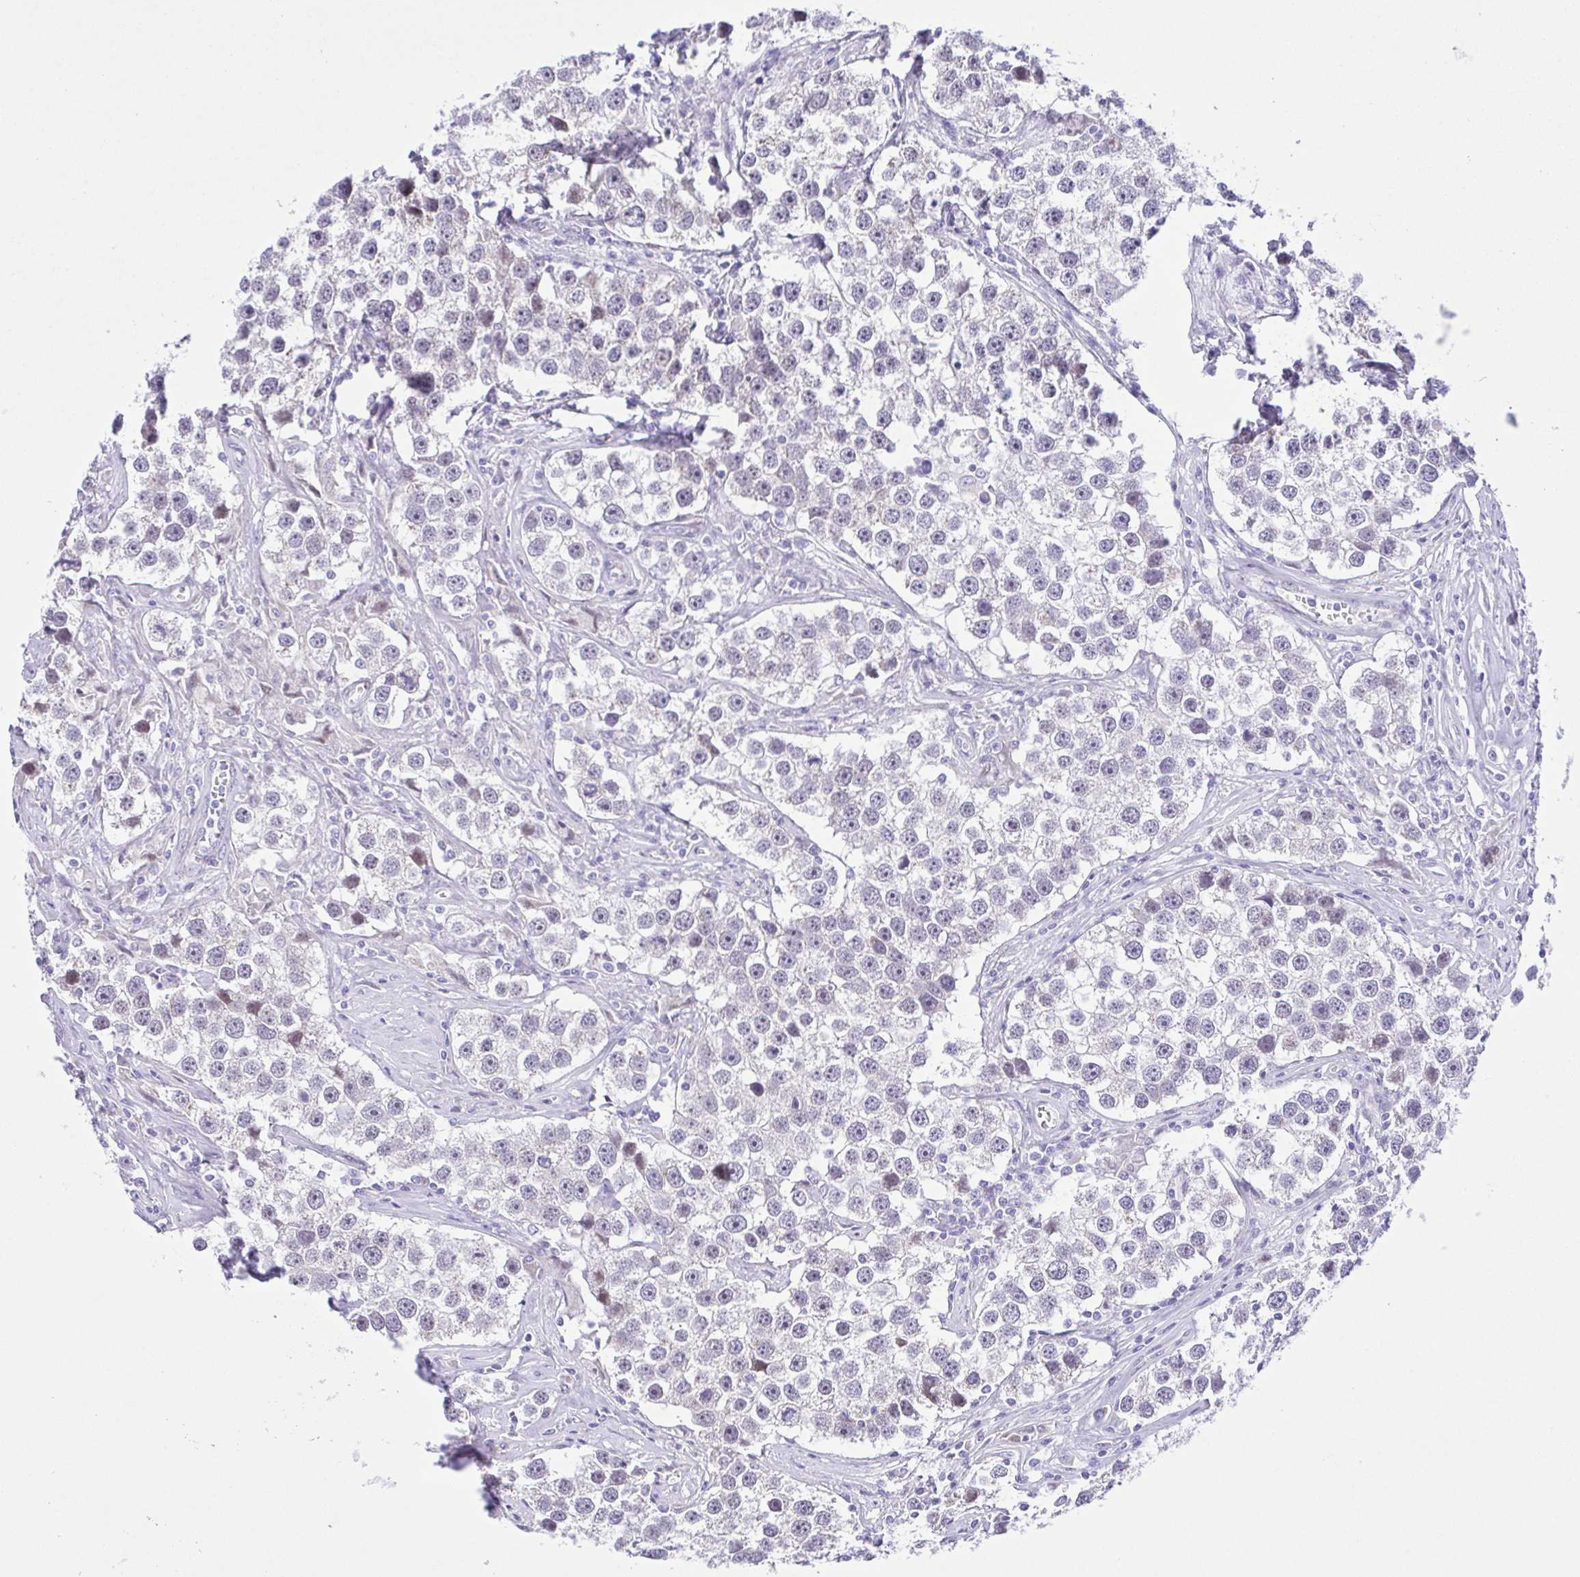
{"staining": {"intensity": "weak", "quantity": "<25%", "location": "cytoplasmic/membranous"}, "tissue": "testis cancer", "cell_type": "Tumor cells", "image_type": "cancer", "snomed": [{"axis": "morphology", "description": "Seminoma, NOS"}, {"axis": "topography", "description": "Testis"}], "caption": "The photomicrograph shows no significant staining in tumor cells of seminoma (testis). Nuclei are stained in blue.", "gene": "TGM3", "patient": {"sex": "male", "age": 49}}